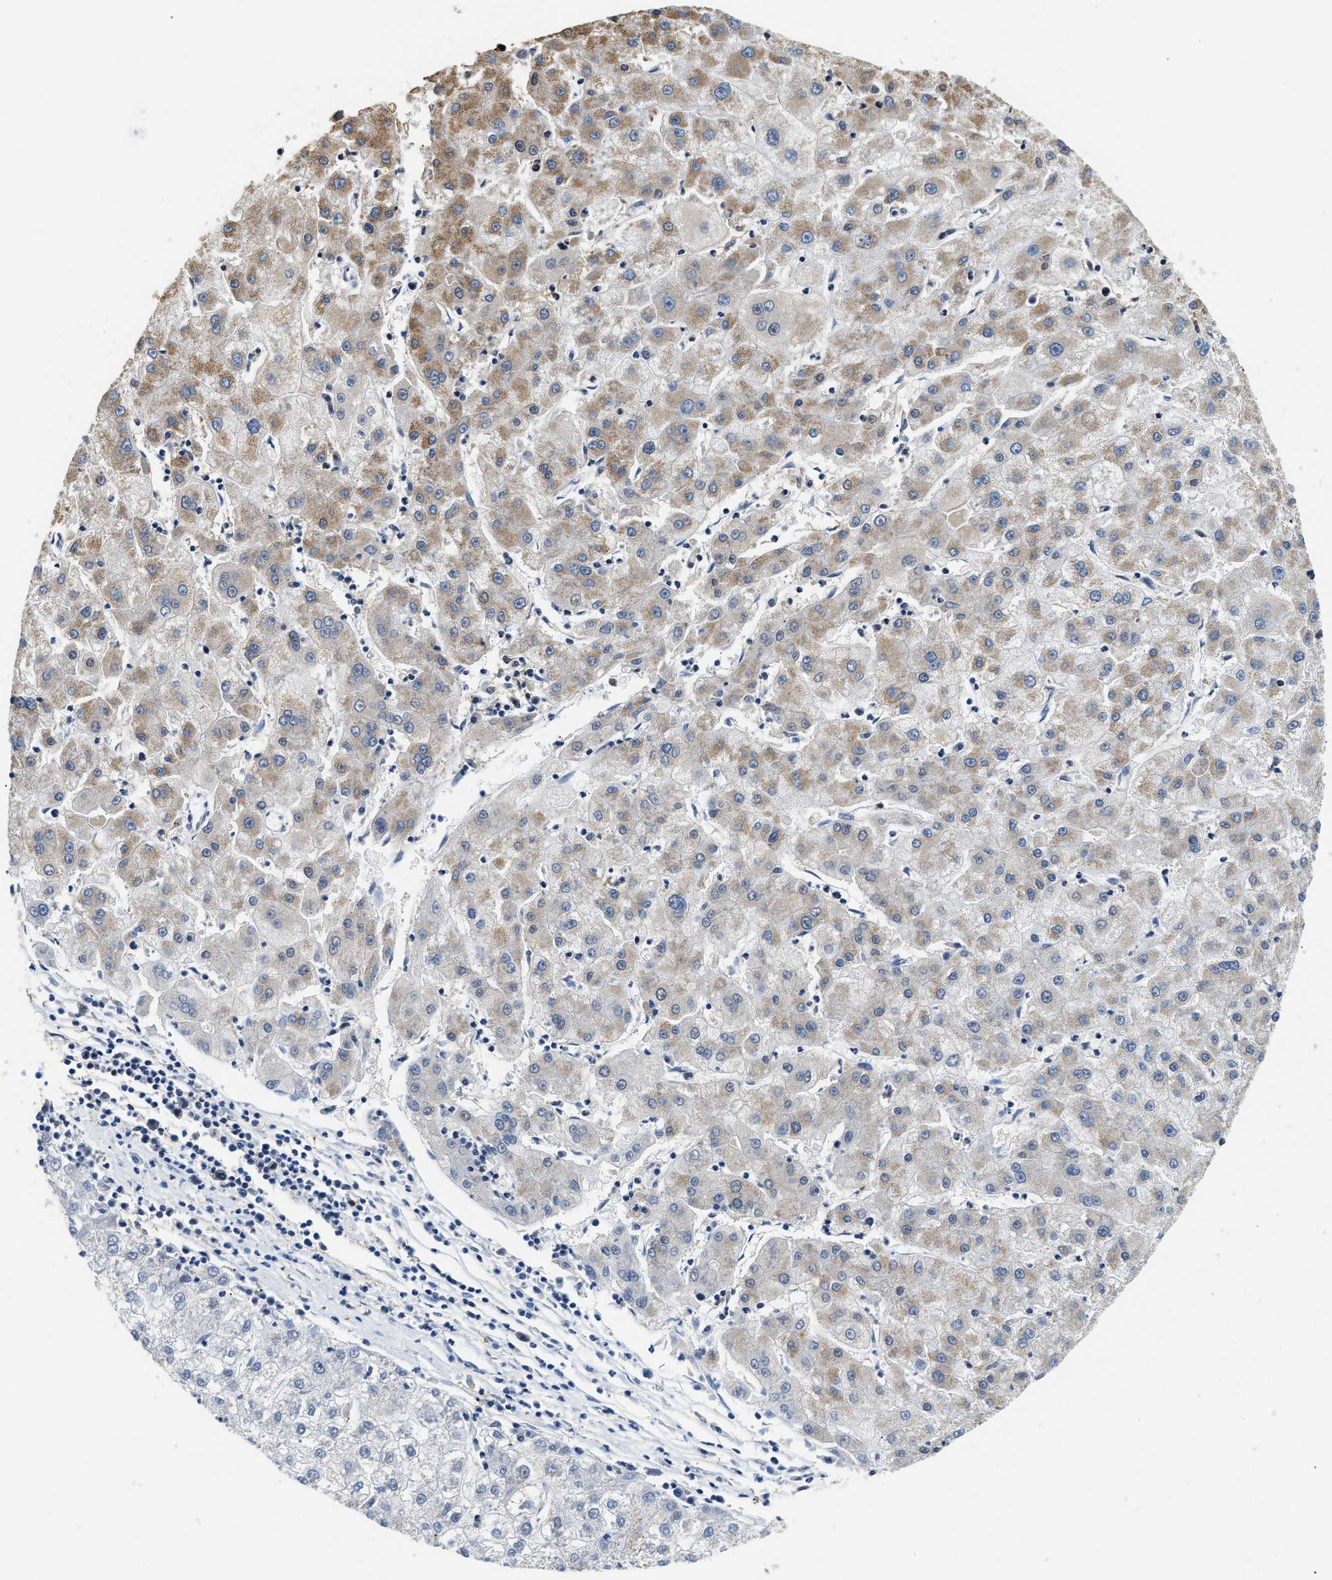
{"staining": {"intensity": "weak", "quantity": ">75%", "location": "cytoplasmic/membranous"}, "tissue": "liver cancer", "cell_type": "Tumor cells", "image_type": "cancer", "snomed": [{"axis": "morphology", "description": "Carcinoma, Hepatocellular, NOS"}, {"axis": "topography", "description": "Liver"}], "caption": "Hepatocellular carcinoma (liver) stained with DAB (3,3'-diaminobenzidine) IHC reveals low levels of weak cytoplasmic/membranous staining in approximately >75% of tumor cells. (DAB (3,3'-diaminobenzidine) = brown stain, brightfield microscopy at high magnification).", "gene": "RAD21", "patient": {"sex": "male", "age": 72}}